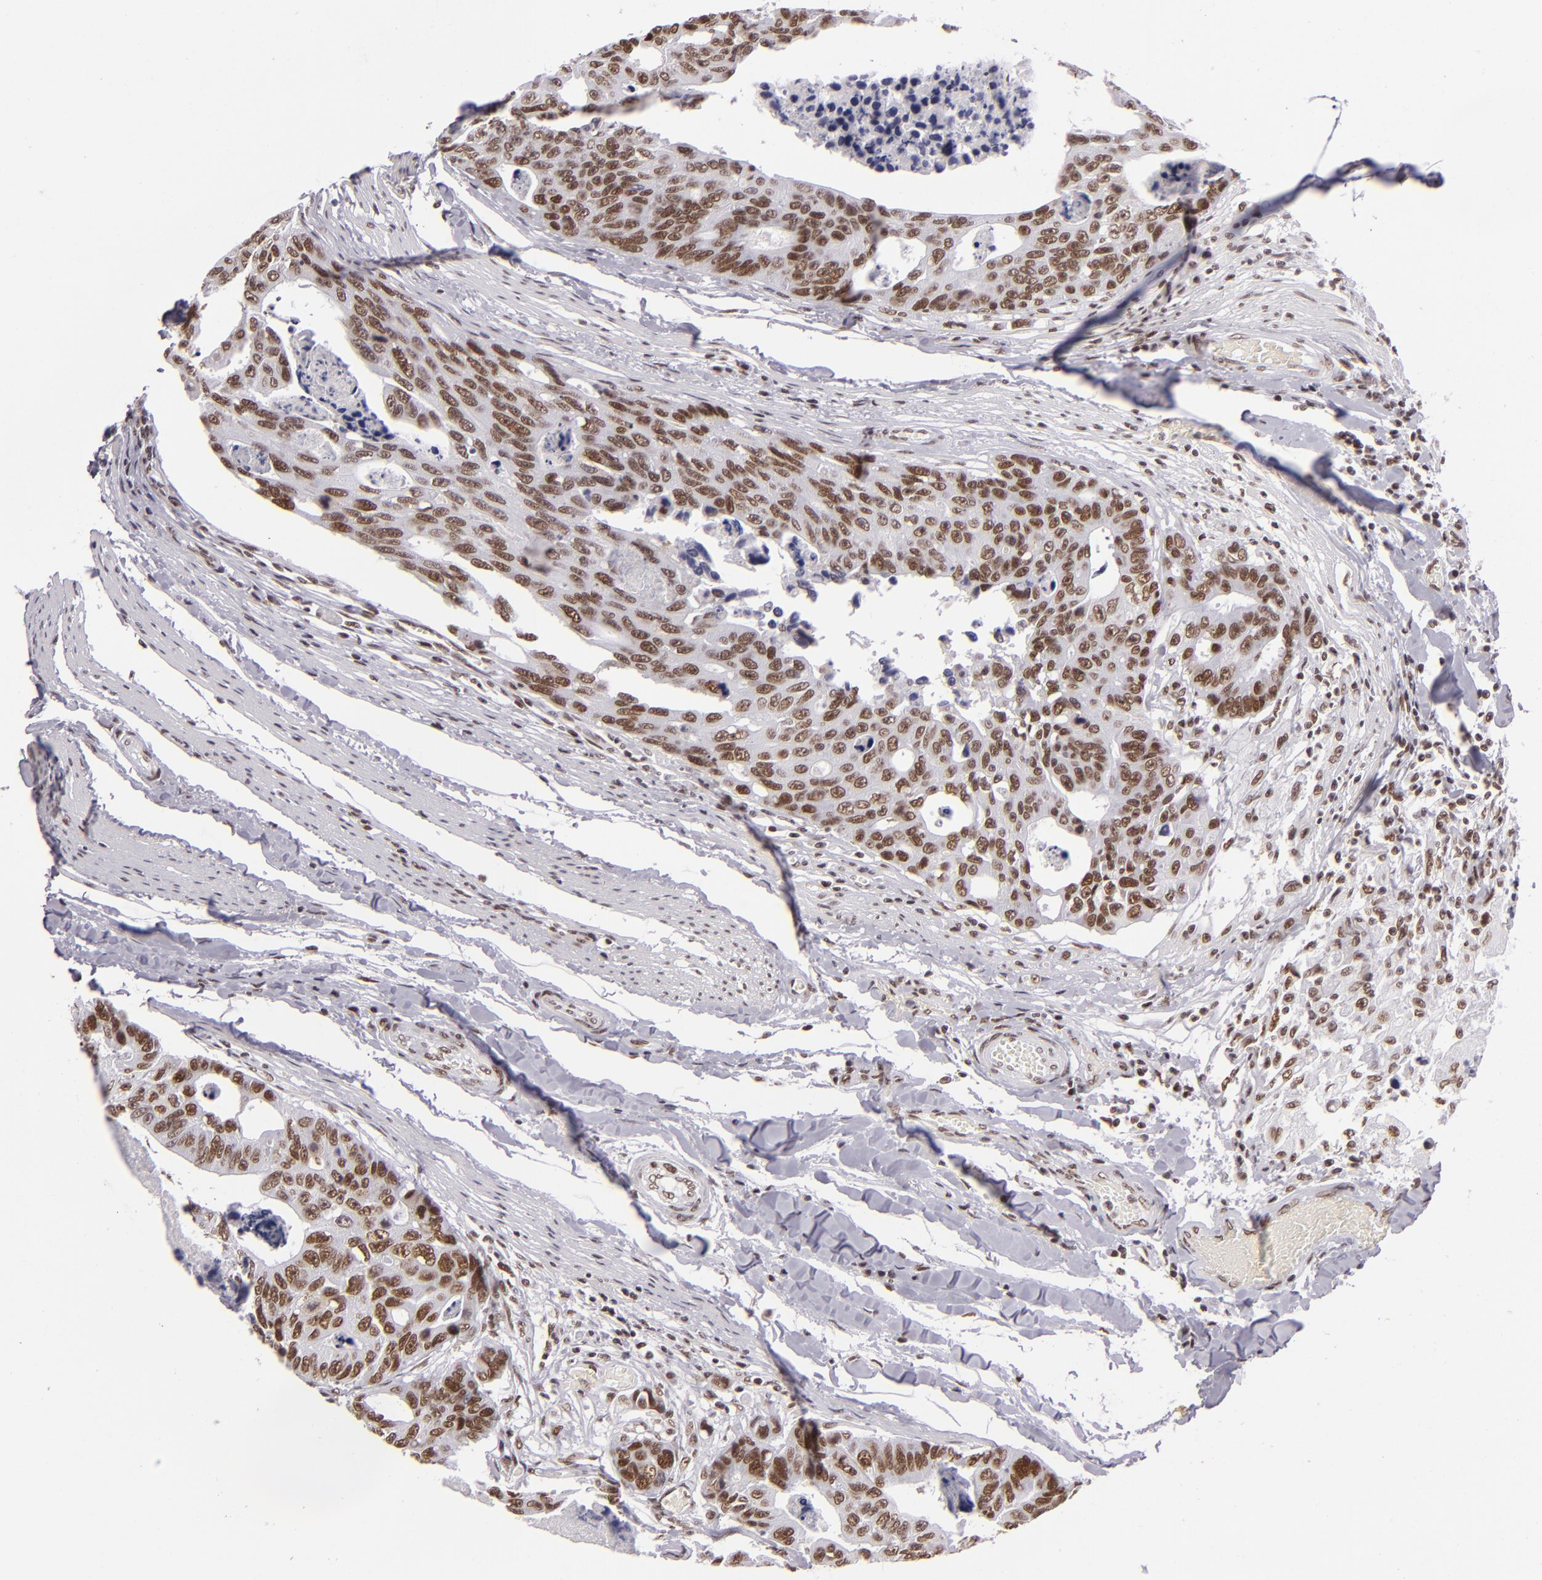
{"staining": {"intensity": "moderate", "quantity": "25%-75%", "location": "nuclear"}, "tissue": "colorectal cancer", "cell_type": "Tumor cells", "image_type": "cancer", "snomed": [{"axis": "morphology", "description": "Adenocarcinoma, NOS"}, {"axis": "topography", "description": "Colon"}], "caption": "Adenocarcinoma (colorectal) stained with a protein marker demonstrates moderate staining in tumor cells.", "gene": "BRD8", "patient": {"sex": "female", "age": 86}}